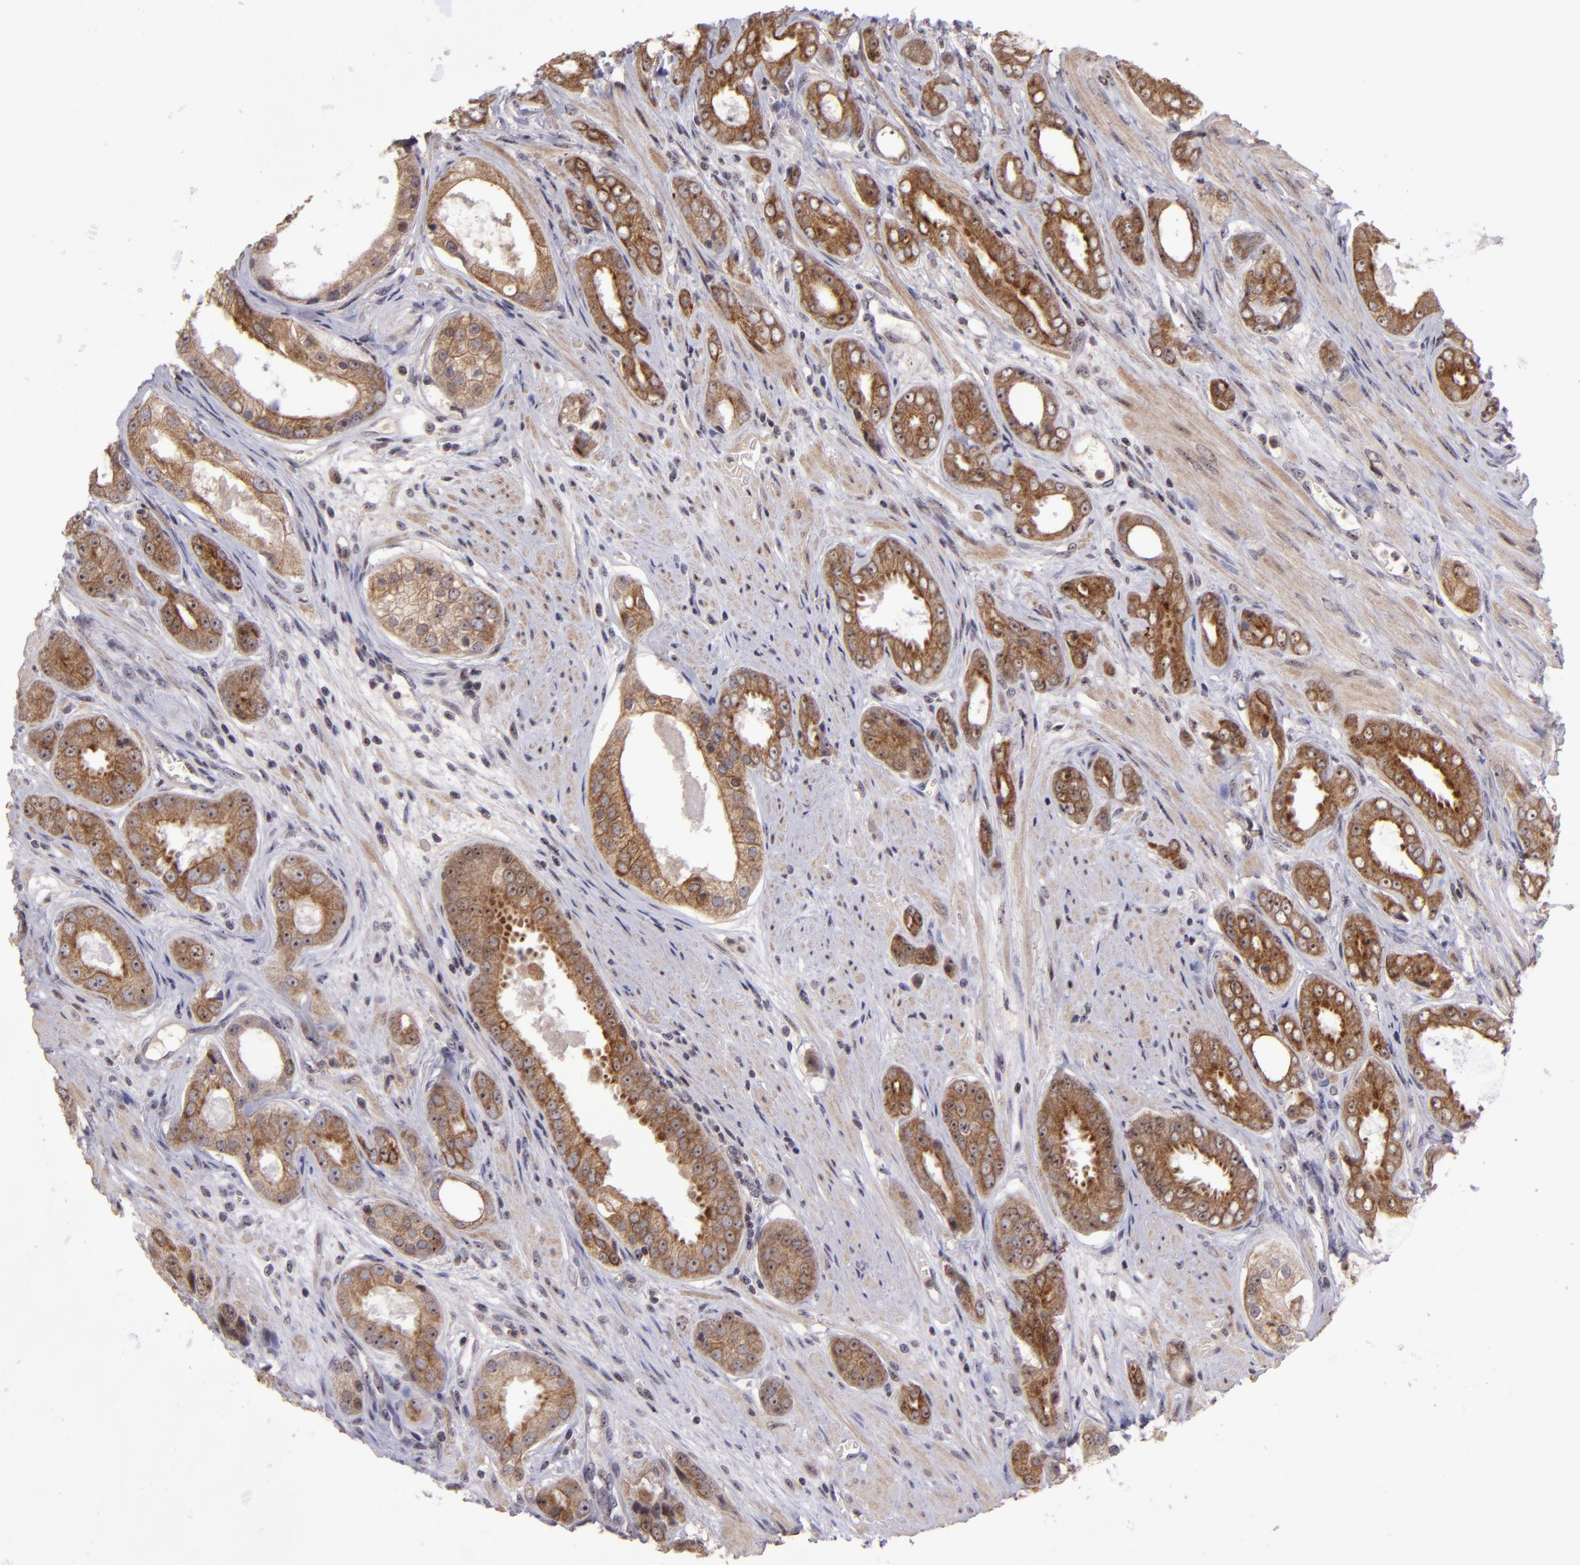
{"staining": {"intensity": "moderate", "quantity": ">75%", "location": "cytoplasmic/membranous"}, "tissue": "prostate cancer", "cell_type": "Tumor cells", "image_type": "cancer", "snomed": [{"axis": "morphology", "description": "Adenocarcinoma, Medium grade"}, {"axis": "topography", "description": "Prostate"}], "caption": "This photomicrograph reveals IHC staining of prostate cancer (medium-grade adenocarcinoma), with medium moderate cytoplasmic/membranous staining in about >75% of tumor cells.", "gene": "PCNX4", "patient": {"sex": "male", "age": 53}}